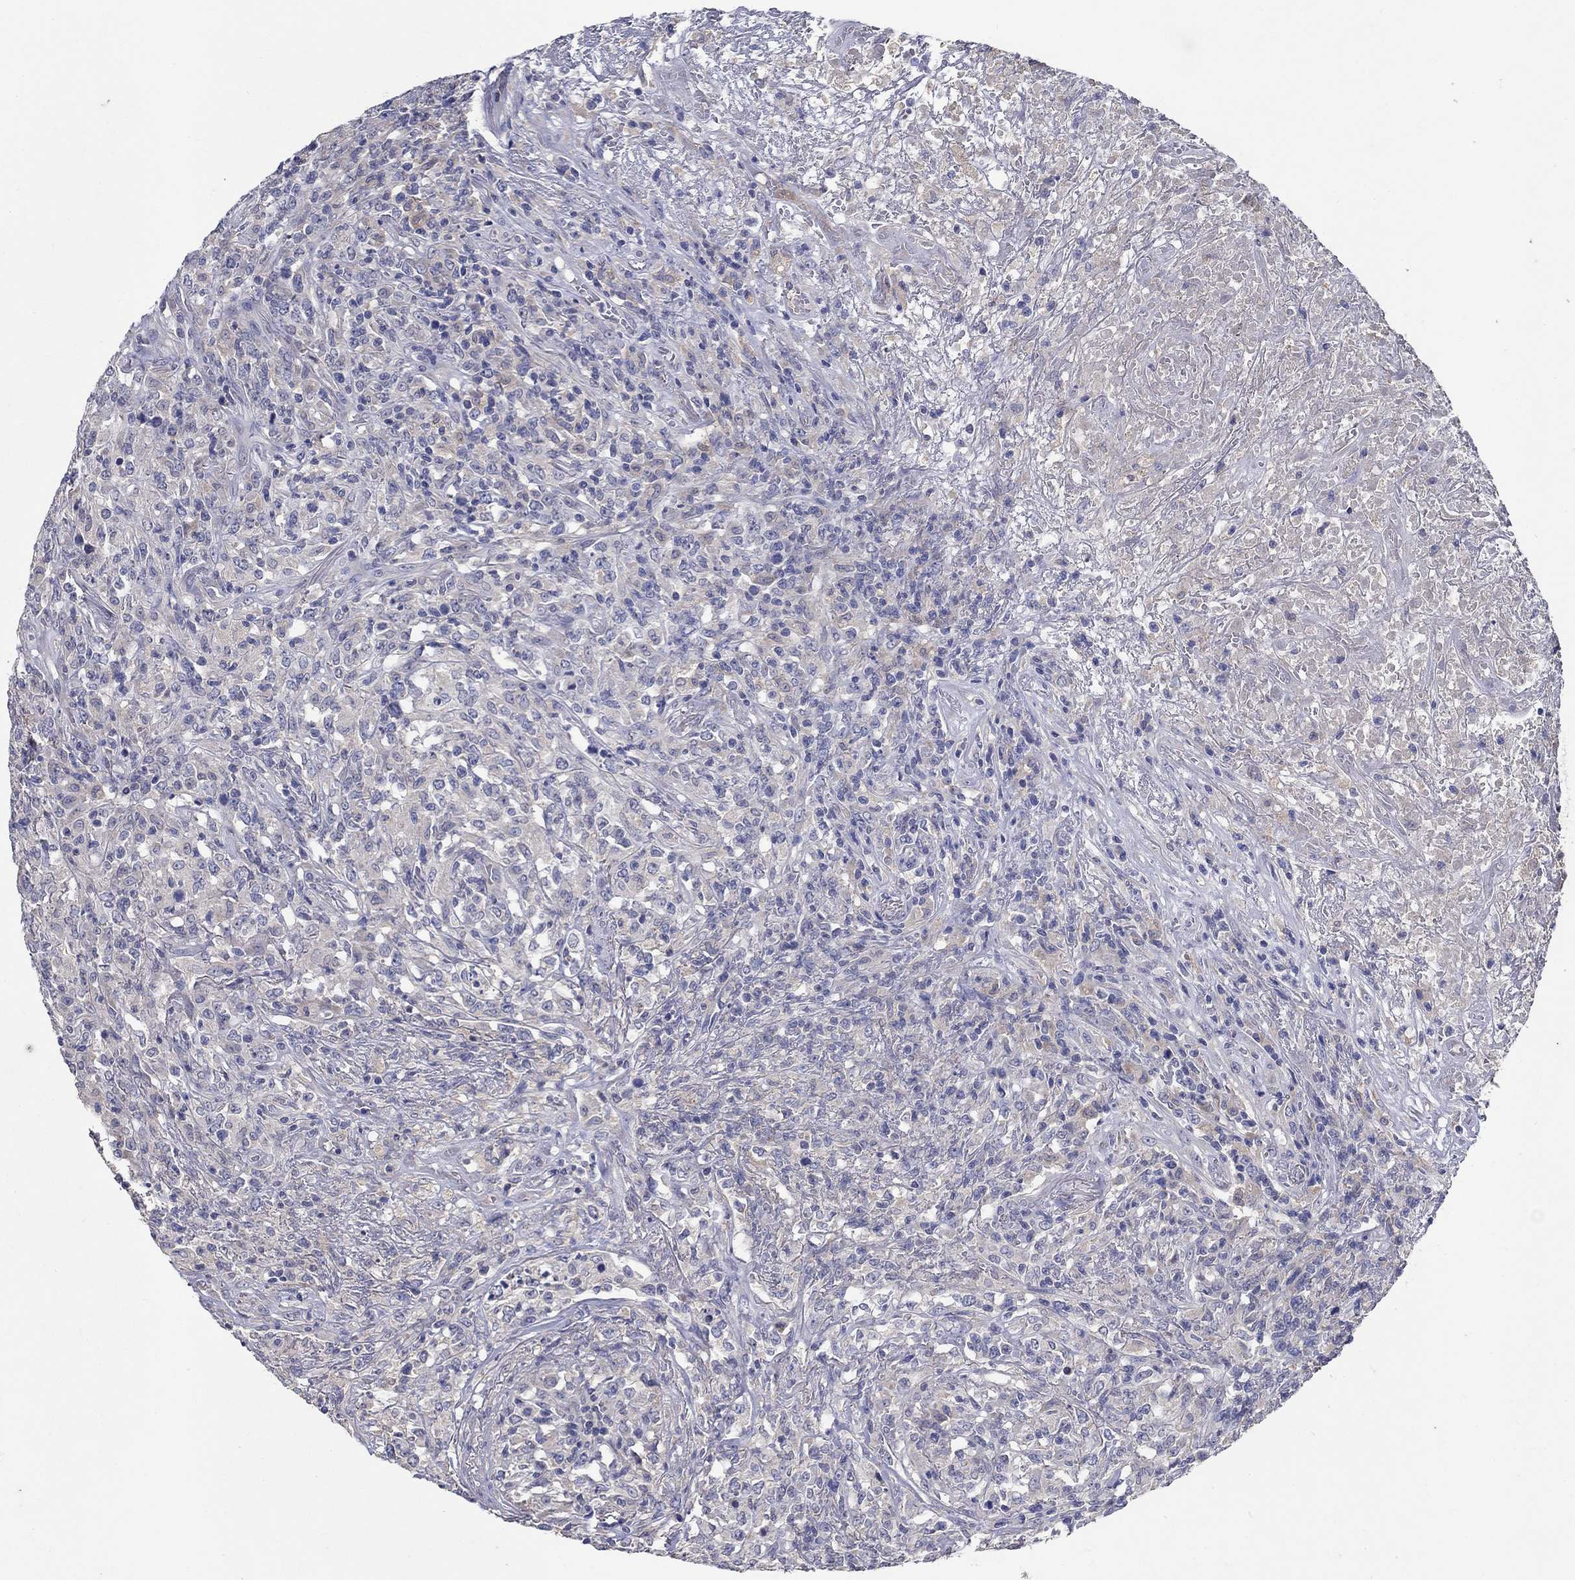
{"staining": {"intensity": "negative", "quantity": "none", "location": "none"}, "tissue": "lymphoma", "cell_type": "Tumor cells", "image_type": "cancer", "snomed": [{"axis": "morphology", "description": "Malignant lymphoma, non-Hodgkin's type, High grade"}, {"axis": "topography", "description": "Lung"}], "caption": "Protein analysis of high-grade malignant lymphoma, non-Hodgkin's type displays no significant staining in tumor cells.", "gene": "PROZ", "patient": {"sex": "male", "age": 79}}